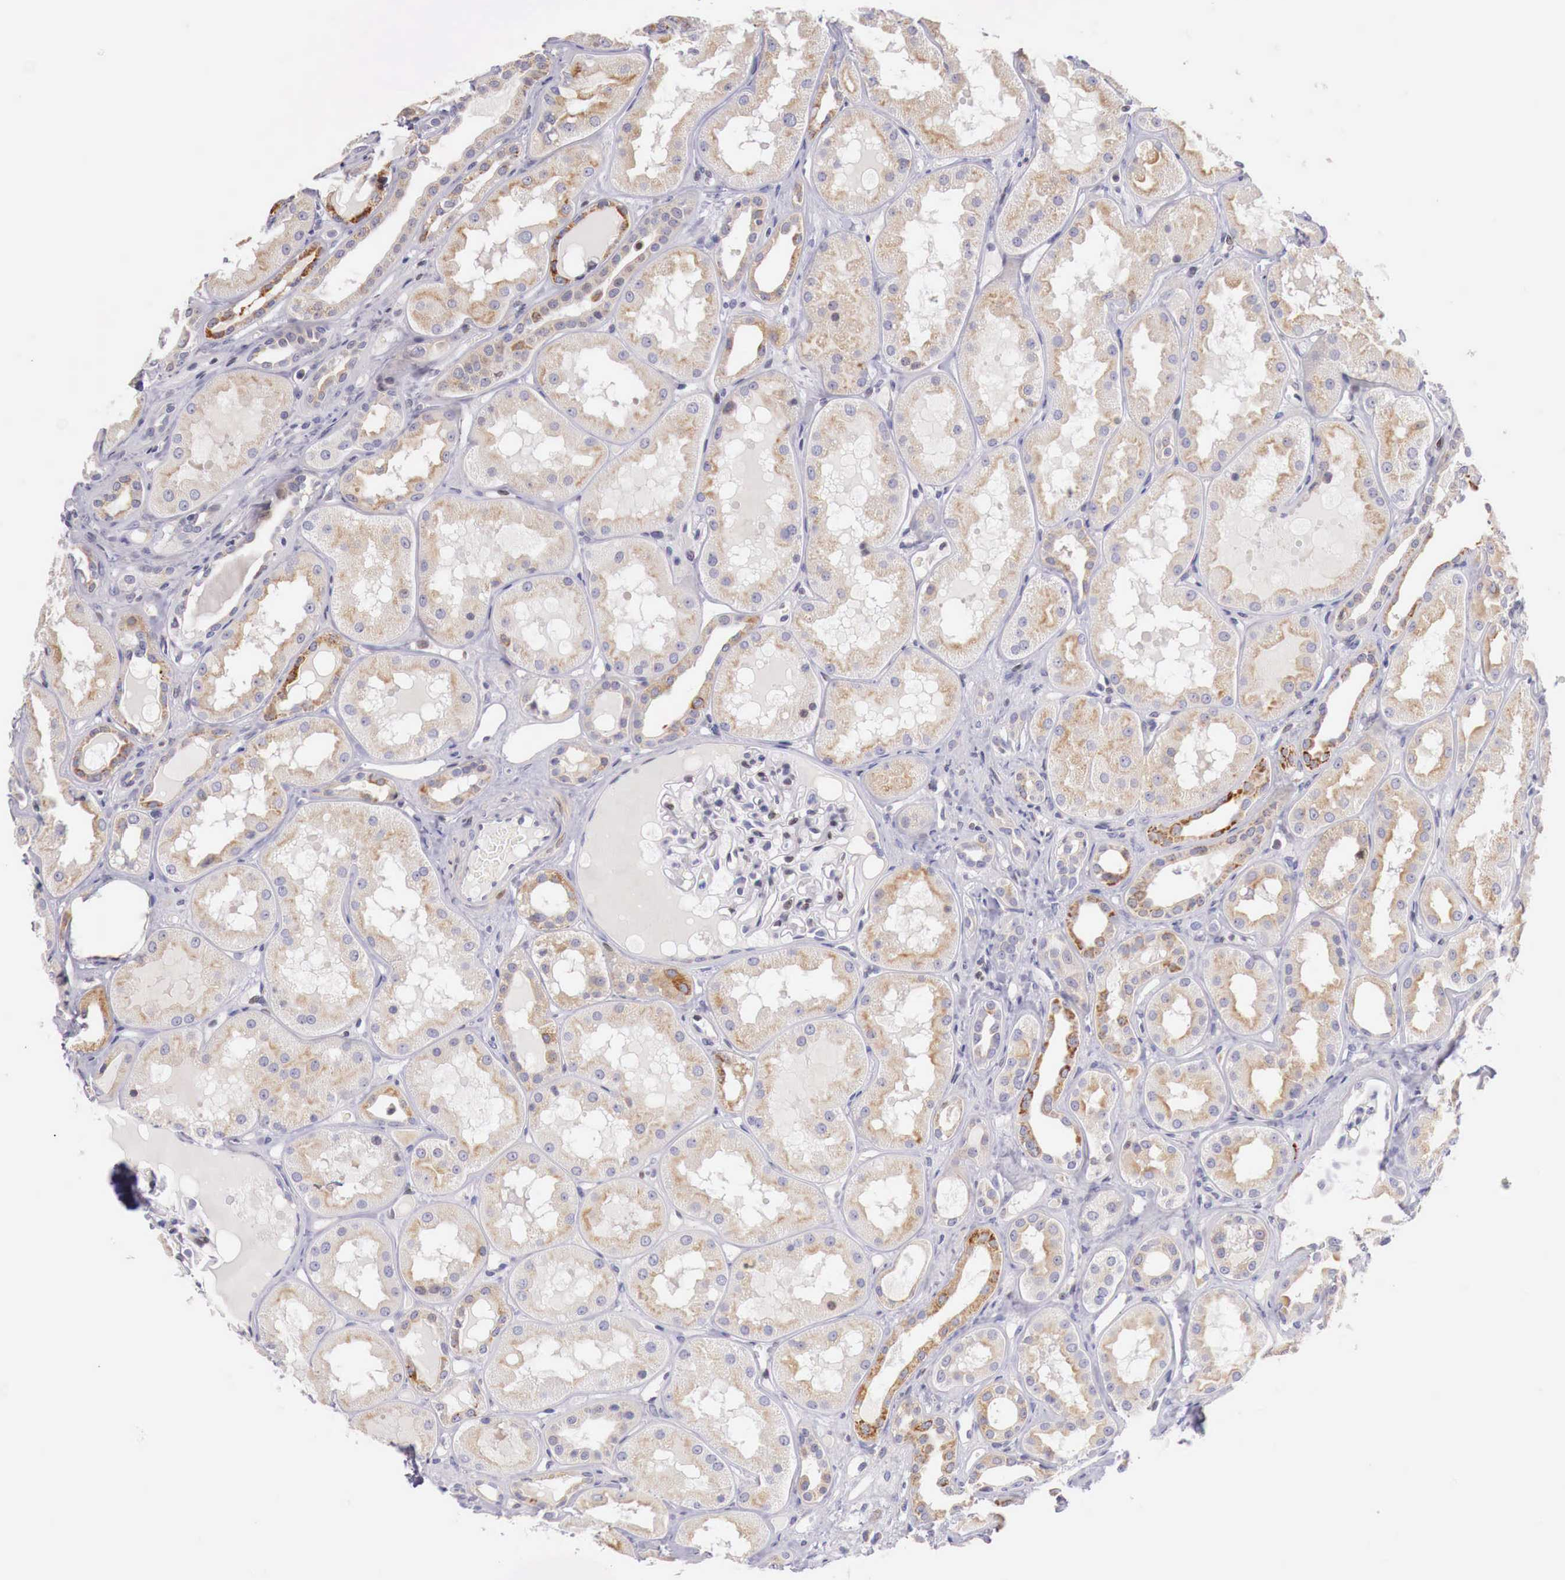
{"staining": {"intensity": "weak", "quantity": "<25%", "location": "nuclear"}, "tissue": "kidney", "cell_type": "Cells in glomeruli", "image_type": "normal", "snomed": [{"axis": "morphology", "description": "Normal tissue, NOS"}, {"axis": "topography", "description": "Kidney"}], "caption": "Immunohistochemistry histopathology image of benign human kidney stained for a protein (brown), which displays no positivity in cells in glomeruli.", "gene": "CLCN5", "patient": {"sex": "male", "age": 36}}